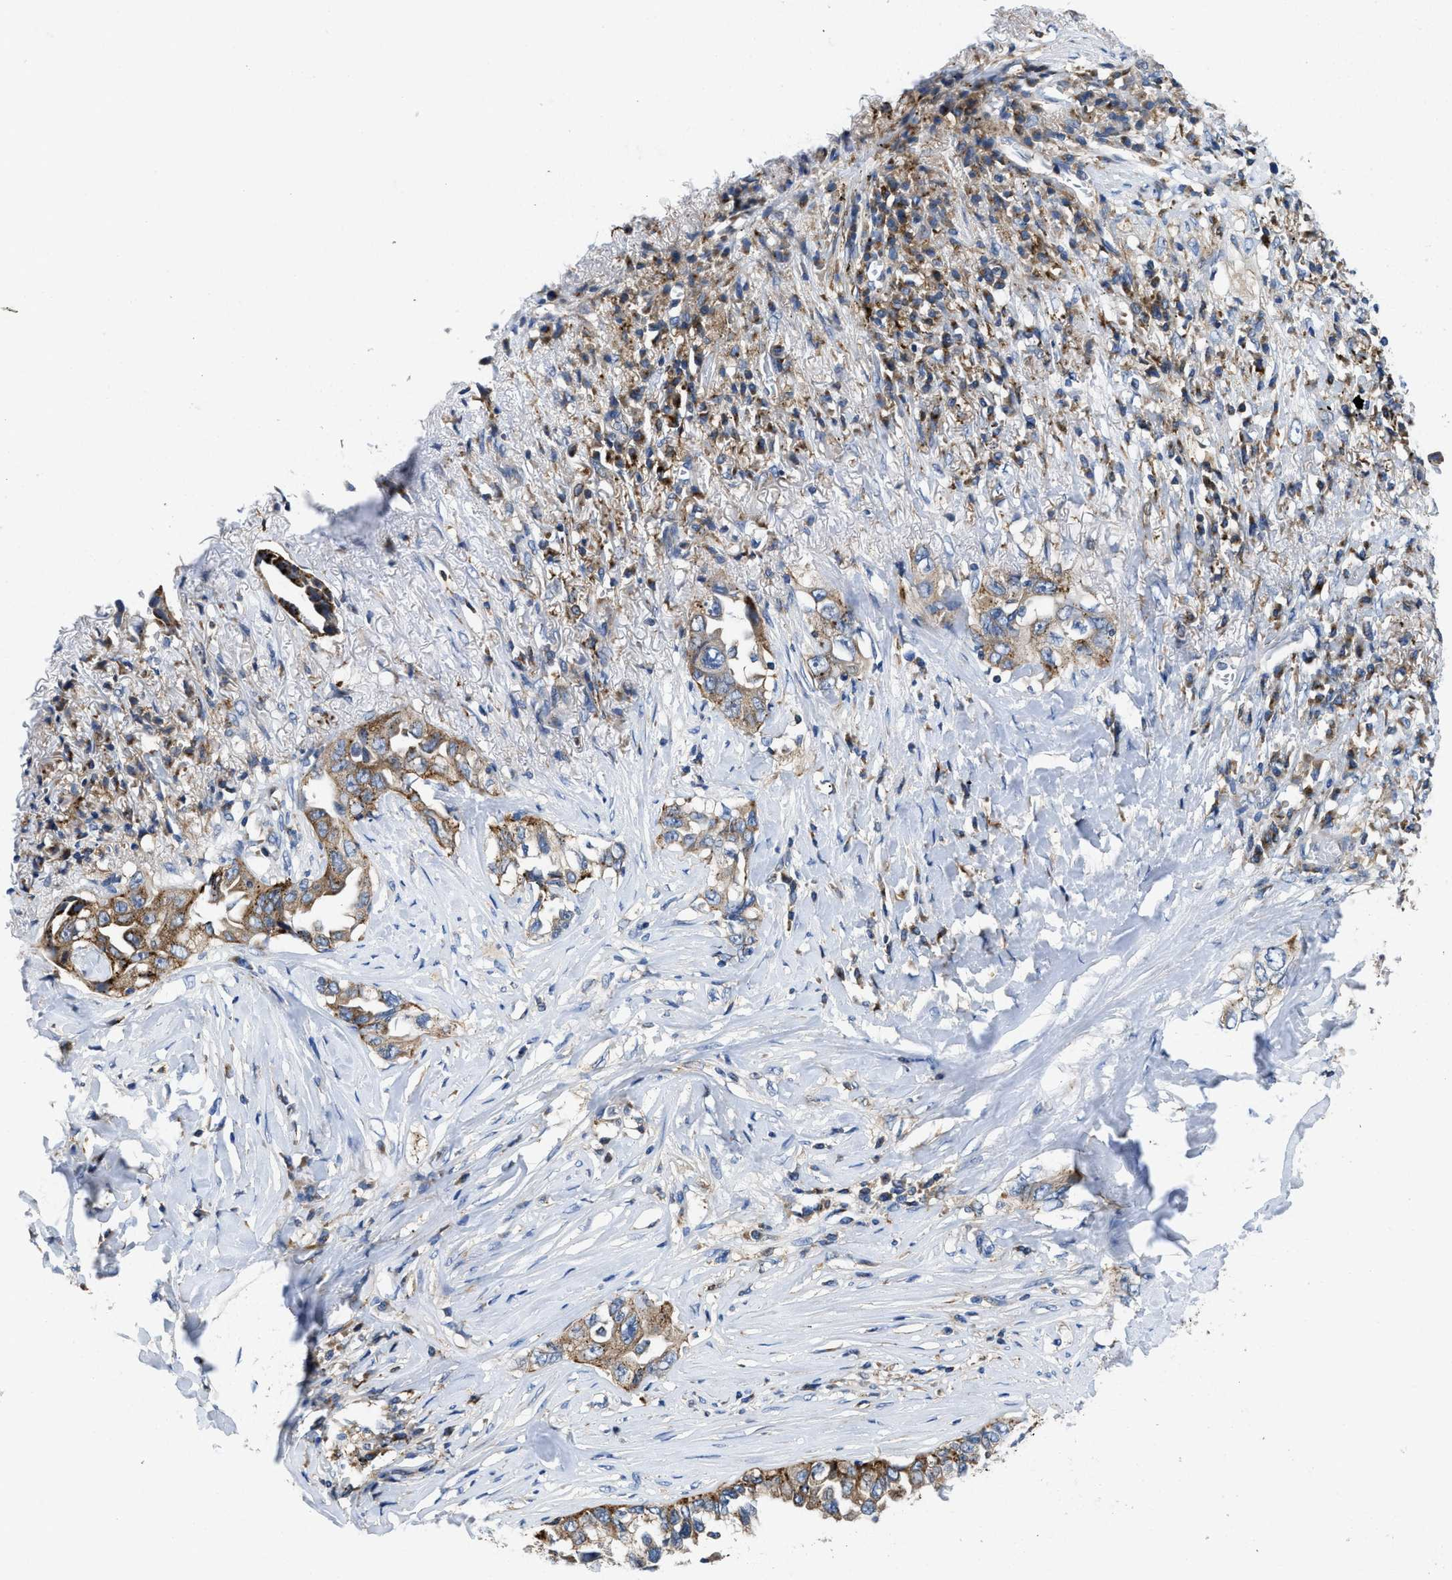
{"staining": {"intensity": "moderate", "quantity": ">75%", "location": "cytoplasmic/membranous"}, "tissue": "lung cancer", "cell_type": "Tumor cells", "image_type": "cancer", "snomed": [{"axis": "morphology", "description": "Adenocarcinoma, NOS"}, {"axis": "topography", "description": "Lung"}], "caption": "Immunohistochemistry (IHC) photomicrograph of lung adenocarcinoma stained for a protein (brown), which exhibits medium levels of moderate cytoplasmic/membranous positivity in approximately >75% of tumor cells.", "gene": "ENPP4", "patient": {"sex": "female", "age": 51}}